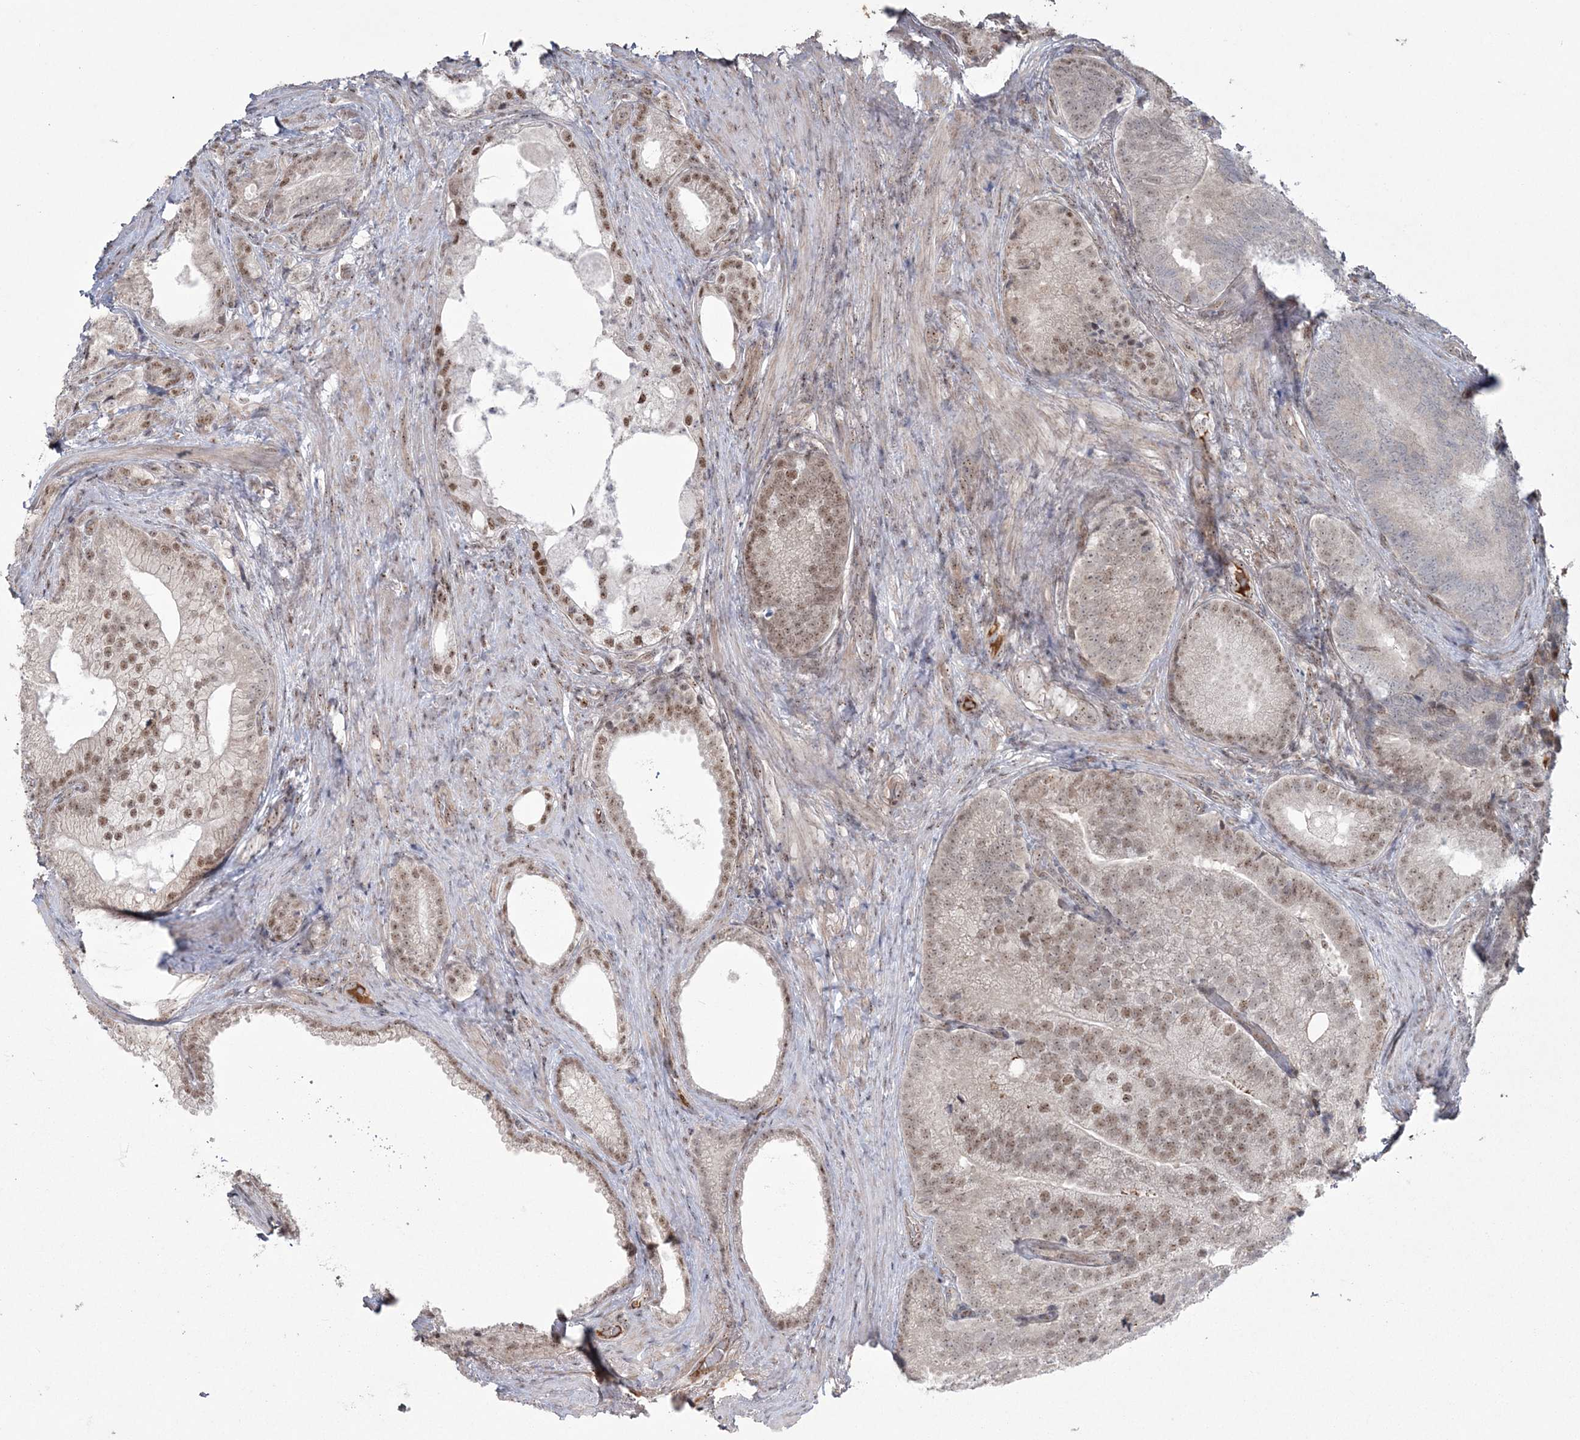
{"staining": {"intensity": "moderate", "quantity": "25%-75%", "location": "nuclear"}, "tissue": "prostate cancer", "cell_type": "Tumor cells", "image_type": "cancer", "snomed": [{"axis": "morphology", "description": "Adenocarcinoma, Low grade"}, {"axis": "topography", "description": "Prostate"}], "caption": "Brown immunohistochemical staining in human prostate adenocarcinoma (low-grade) exhibits moderate nuclear expression in about 25%-75% of tumor cells.", "gene": "RBM17", "patient": {"sex": "male", "age": 71}}